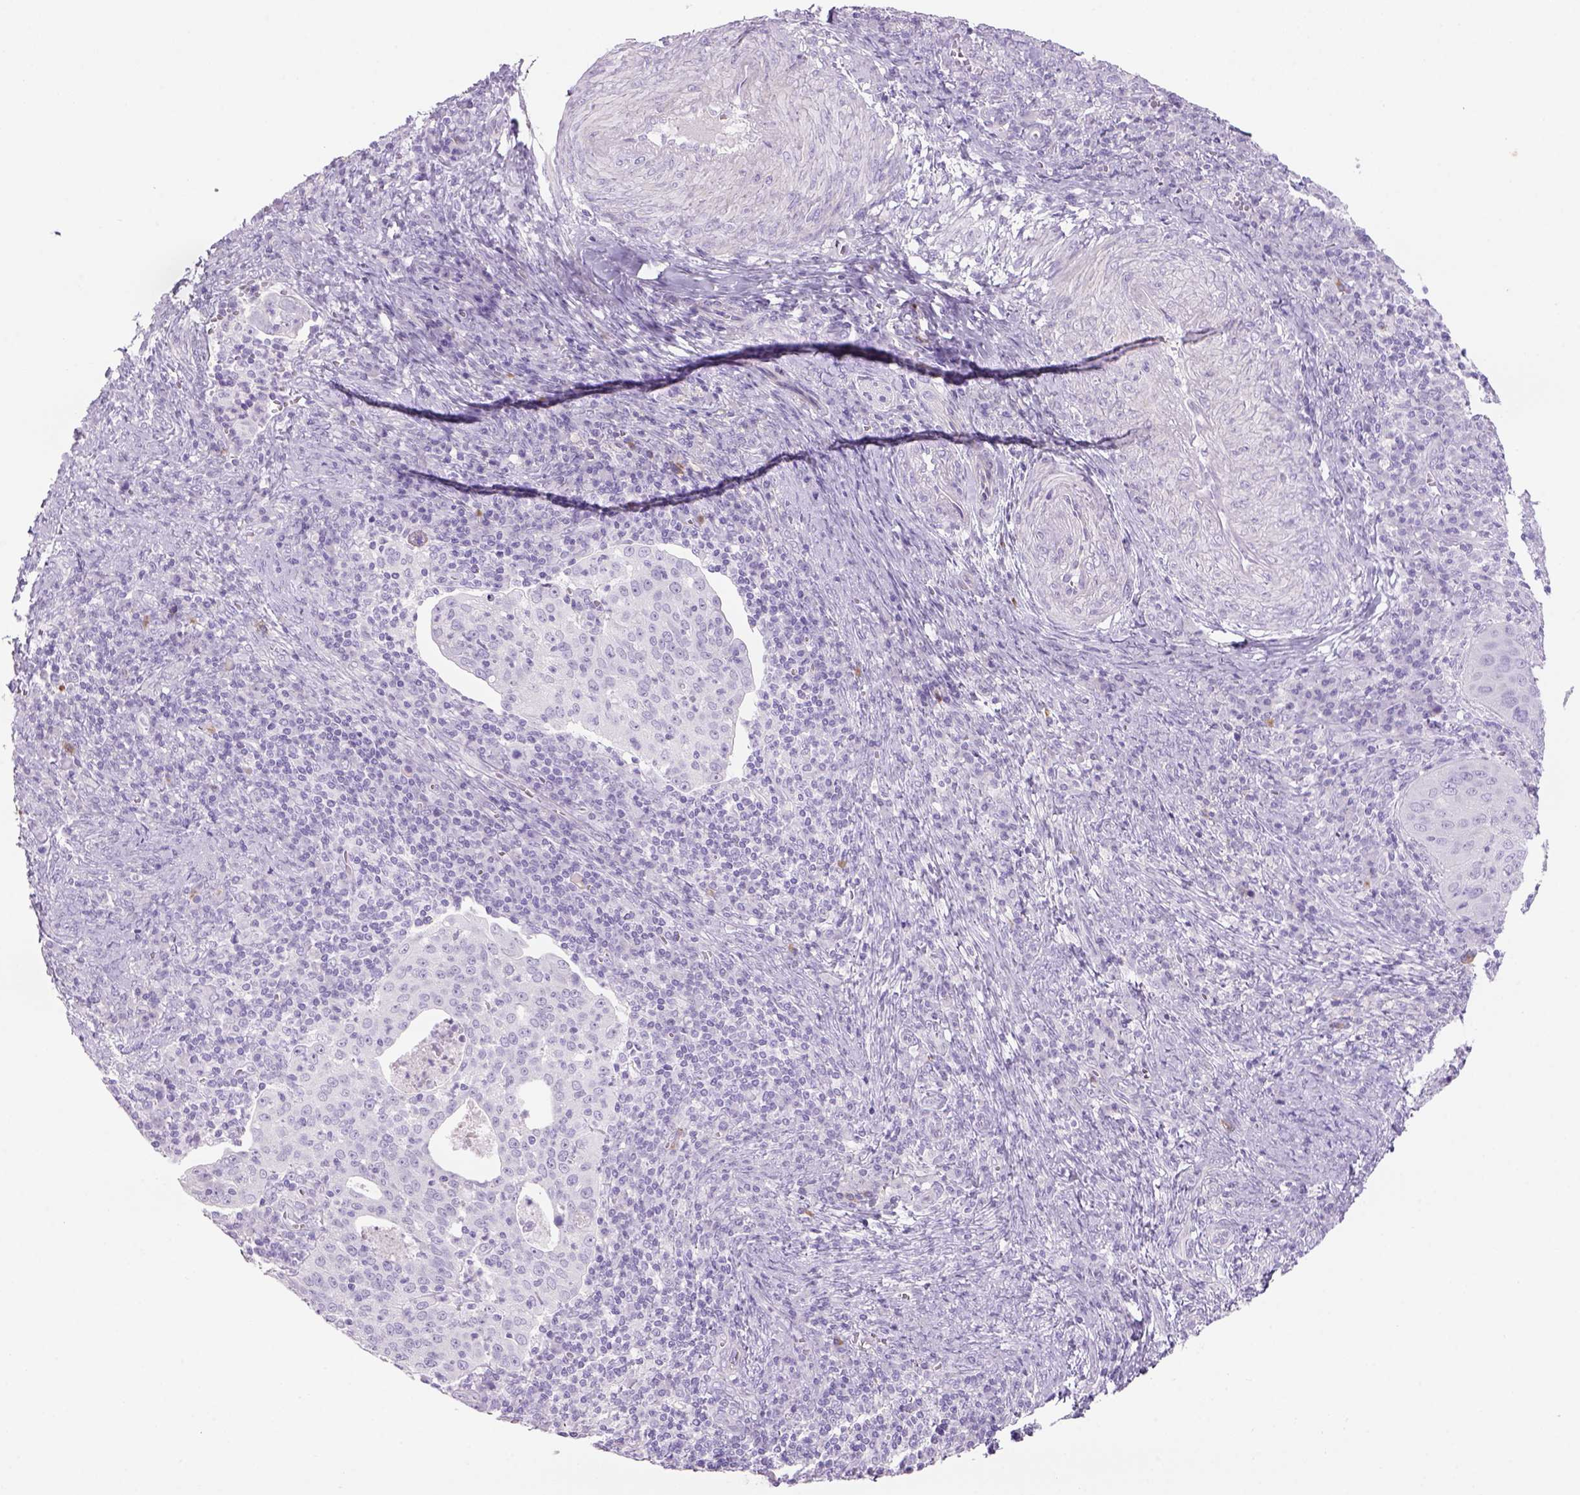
{"staining": {"intensity": "negative", "quantity": "none", "location": "none"}, "tissue": "cervical cancer", "cell_type": "Tumor cells", "image_type": "cancer", "snomed": [{"axis": "morphology", "description": "Squamous cell carcinoma, NOS"}, {"axis": "topography", "description": "Cervix"}], "caption": "DAB (3,3'-diaminobenzidine) immunohistochemical staining of cervical cancer displays no significant expression in tumor cells.", "gene": "TENM4", "patient": {"sex": "female", "age": 39}}